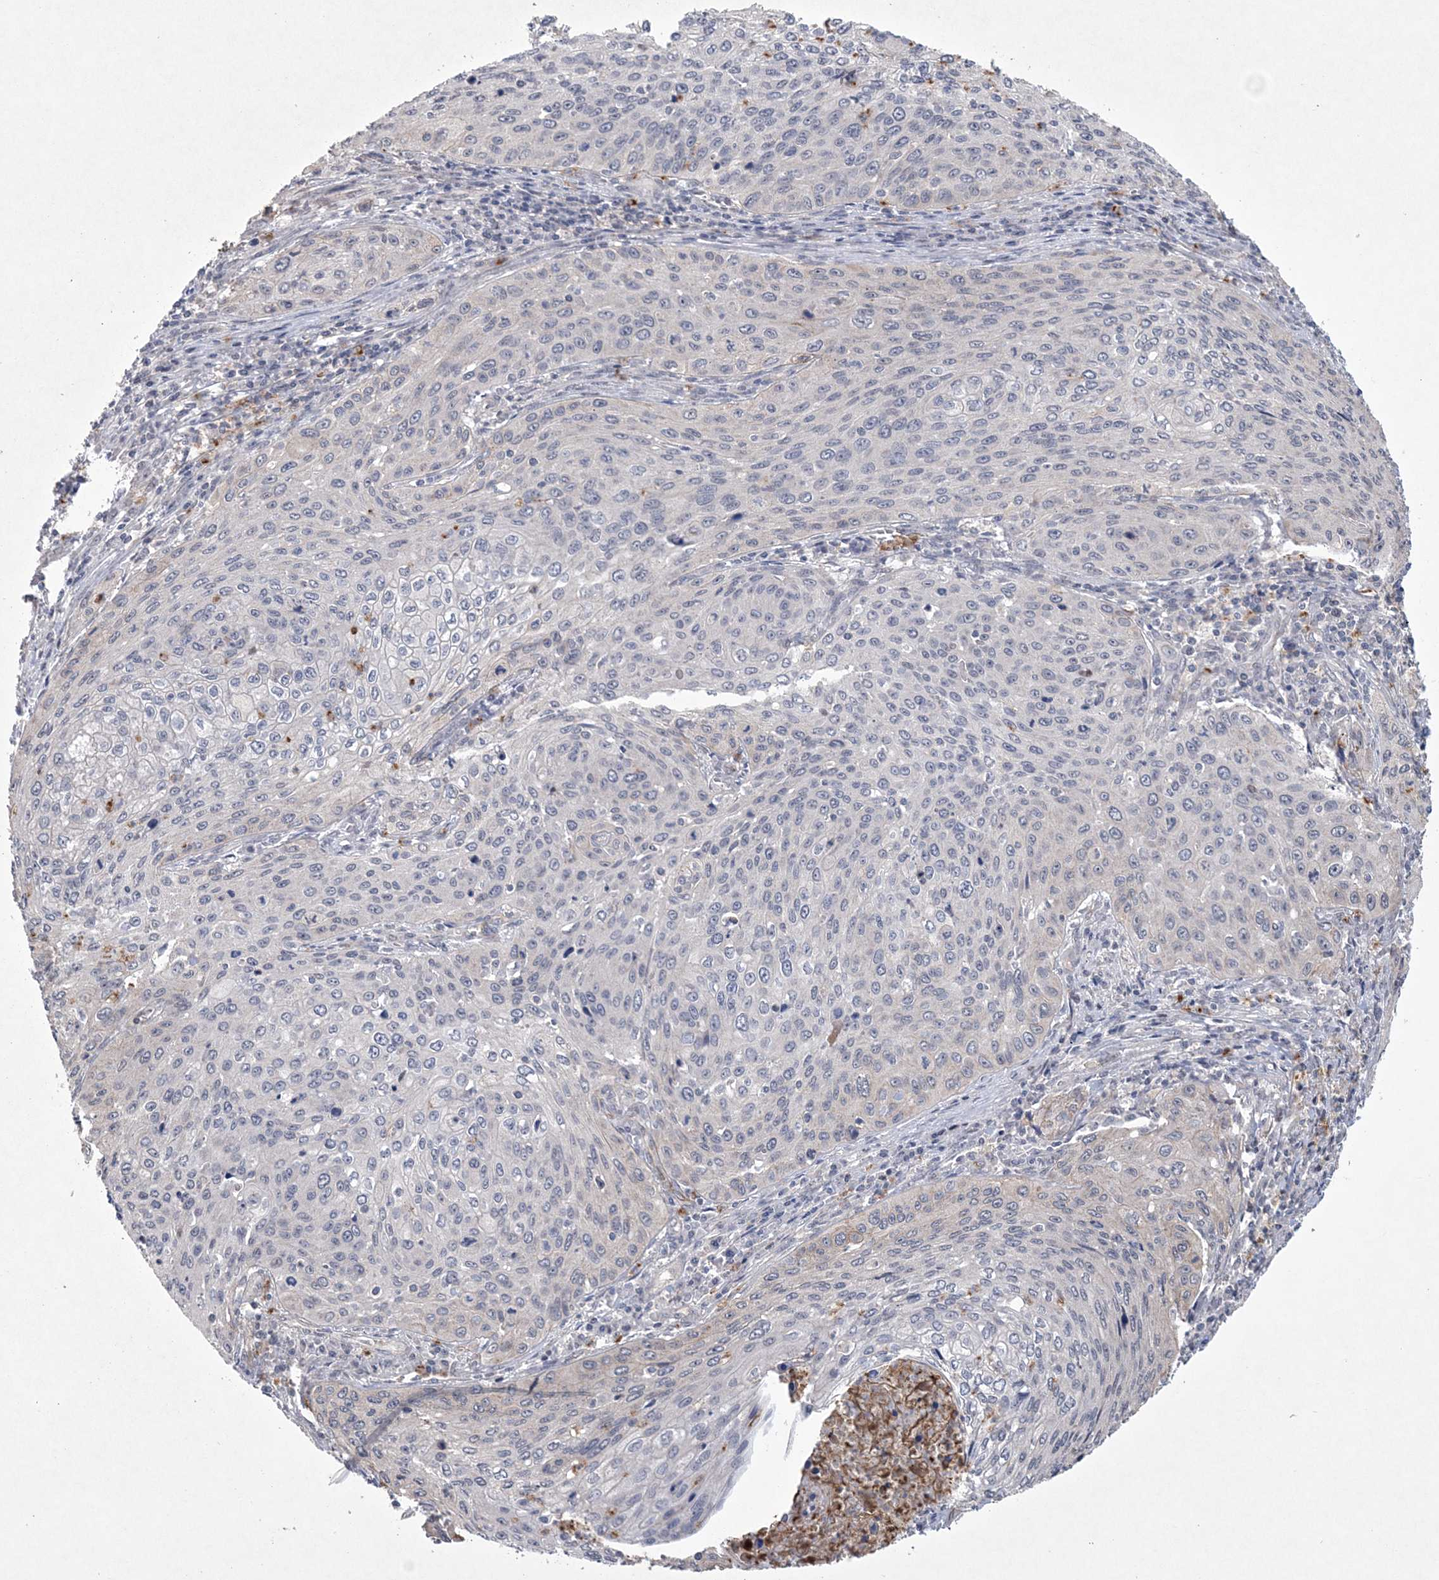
{"staining": {"intensity": "negative", "quantity": "none", "location": "none"}, "tissue": "cervical cancer", "cell_type": "Tumor cells", "image_type": "cancer", "snomed": [{"axis": "morphology", "description": "Squamous cell carcinoma, NOS"}, {"axis": "topography", "description": "Cervix"}], "caption": "This is a micrograph of immunohistochemistry staining of cervical squamous cell carcinoma, which shows no staining in tumor cells. (Stains: DAB immunohistochemistry (IHC) with hematoxylin counter stain, Microscopy: brightfield microscopy at high magnification).", "gene": "DPCD", "patient": {"sex": "female", "age": 32}}